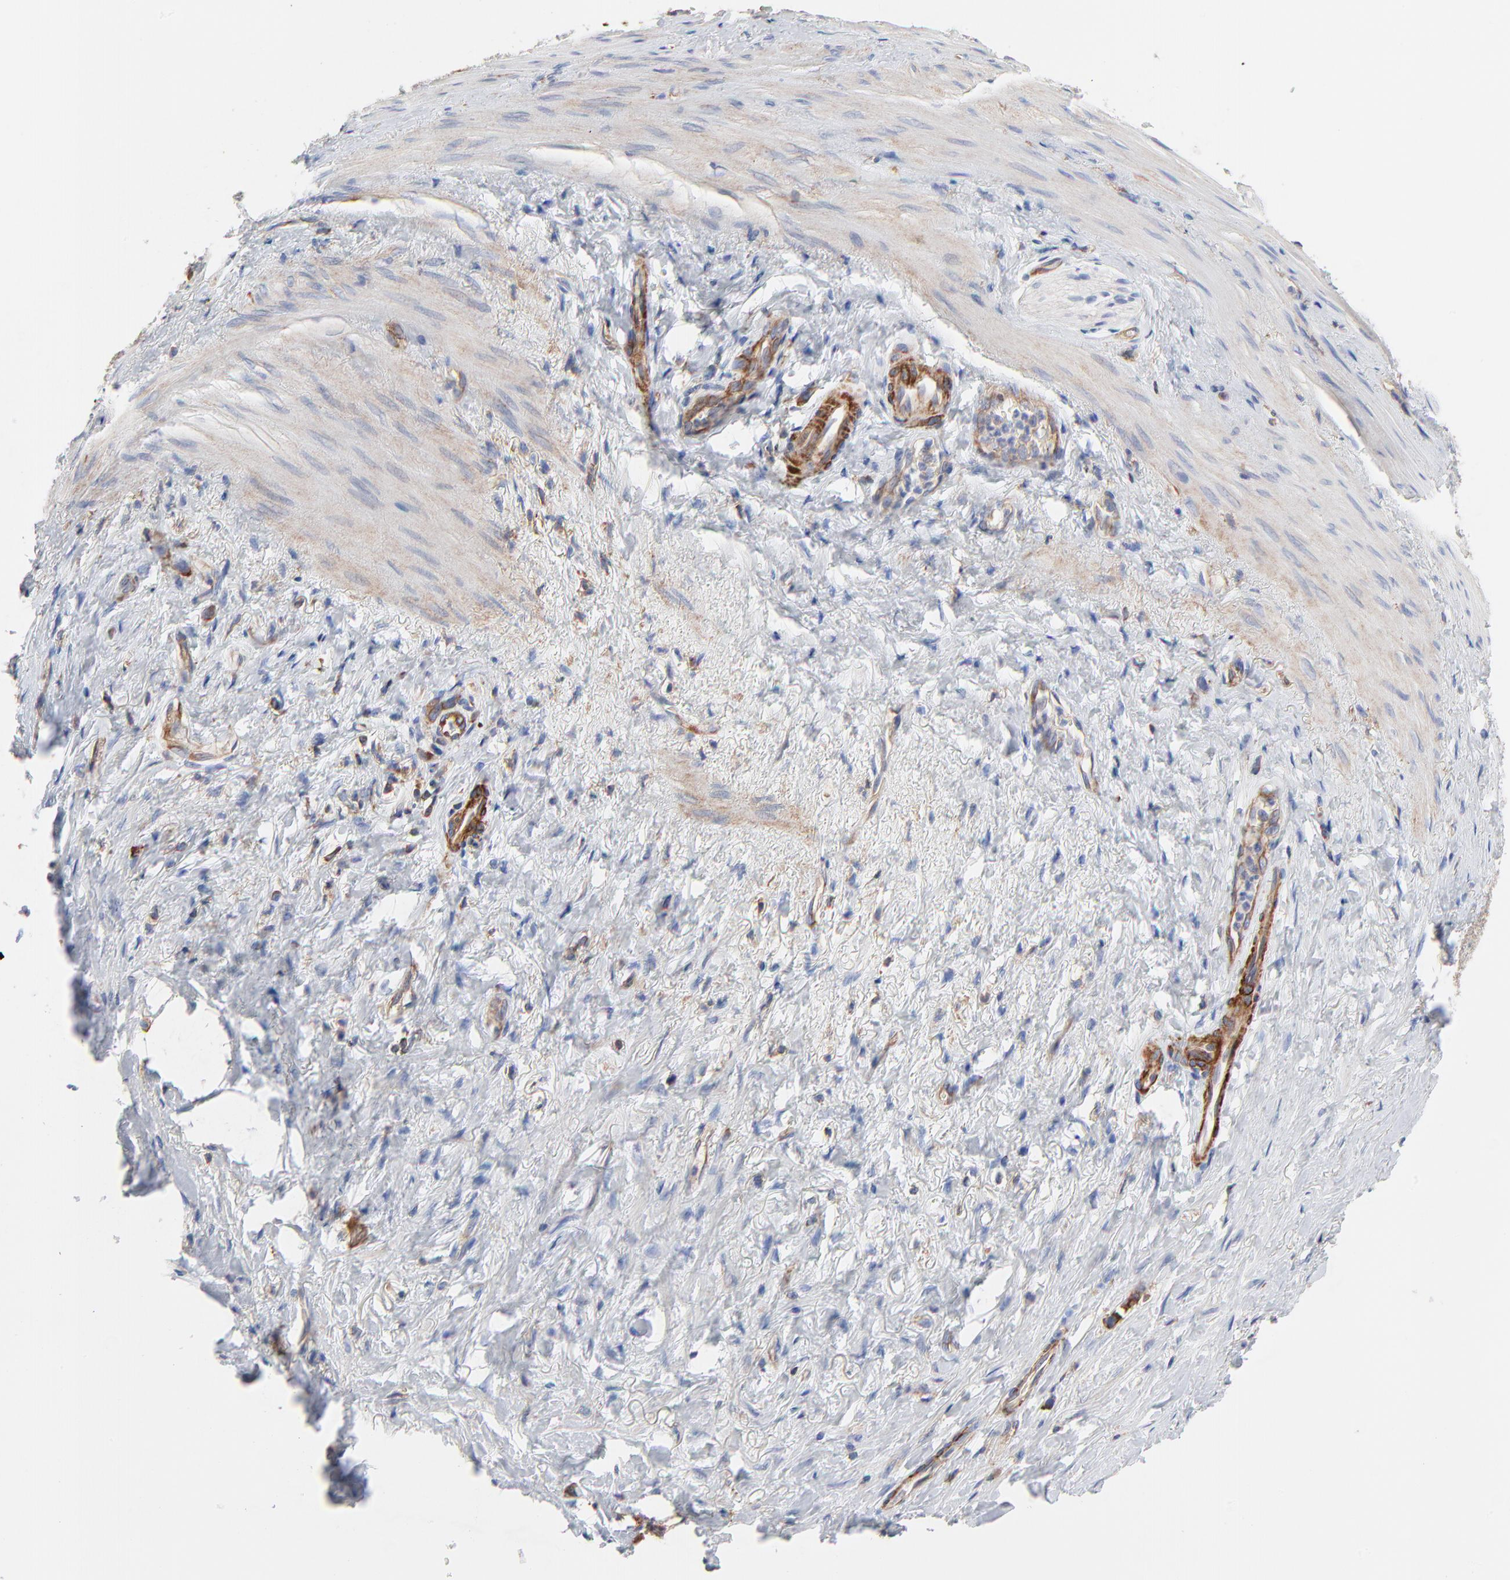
{"staining": {"intensity": "strong", "quantity": ">75%", "location": "cytoplasmic/membranous"}, "tissue": "stomach cancer", "cell_type": "Tumor cells", "image_type": "cancer", "snomed": [{"axis": "morphology", "description": "Normal tissue, NOS"}, {"axis": "morphology", "description": "Adenocarcinoma, NOS"}, {"axis": "morphology", "description": "Adenocarcinoma, High grade"}, {"axis": "topography", "description": "Stomach, upper"}, {"axis": "topography", "description": "Stomach"}], "caption": "About >75% of tumor cells in human stomach adenocarcinoma demonstrate strong cytoplasmic/membranous protein positivity as visualized by brown immunohistochemical staining.", "gene": "CD2AP", "patient": {"sex": "female", "age": 65}}